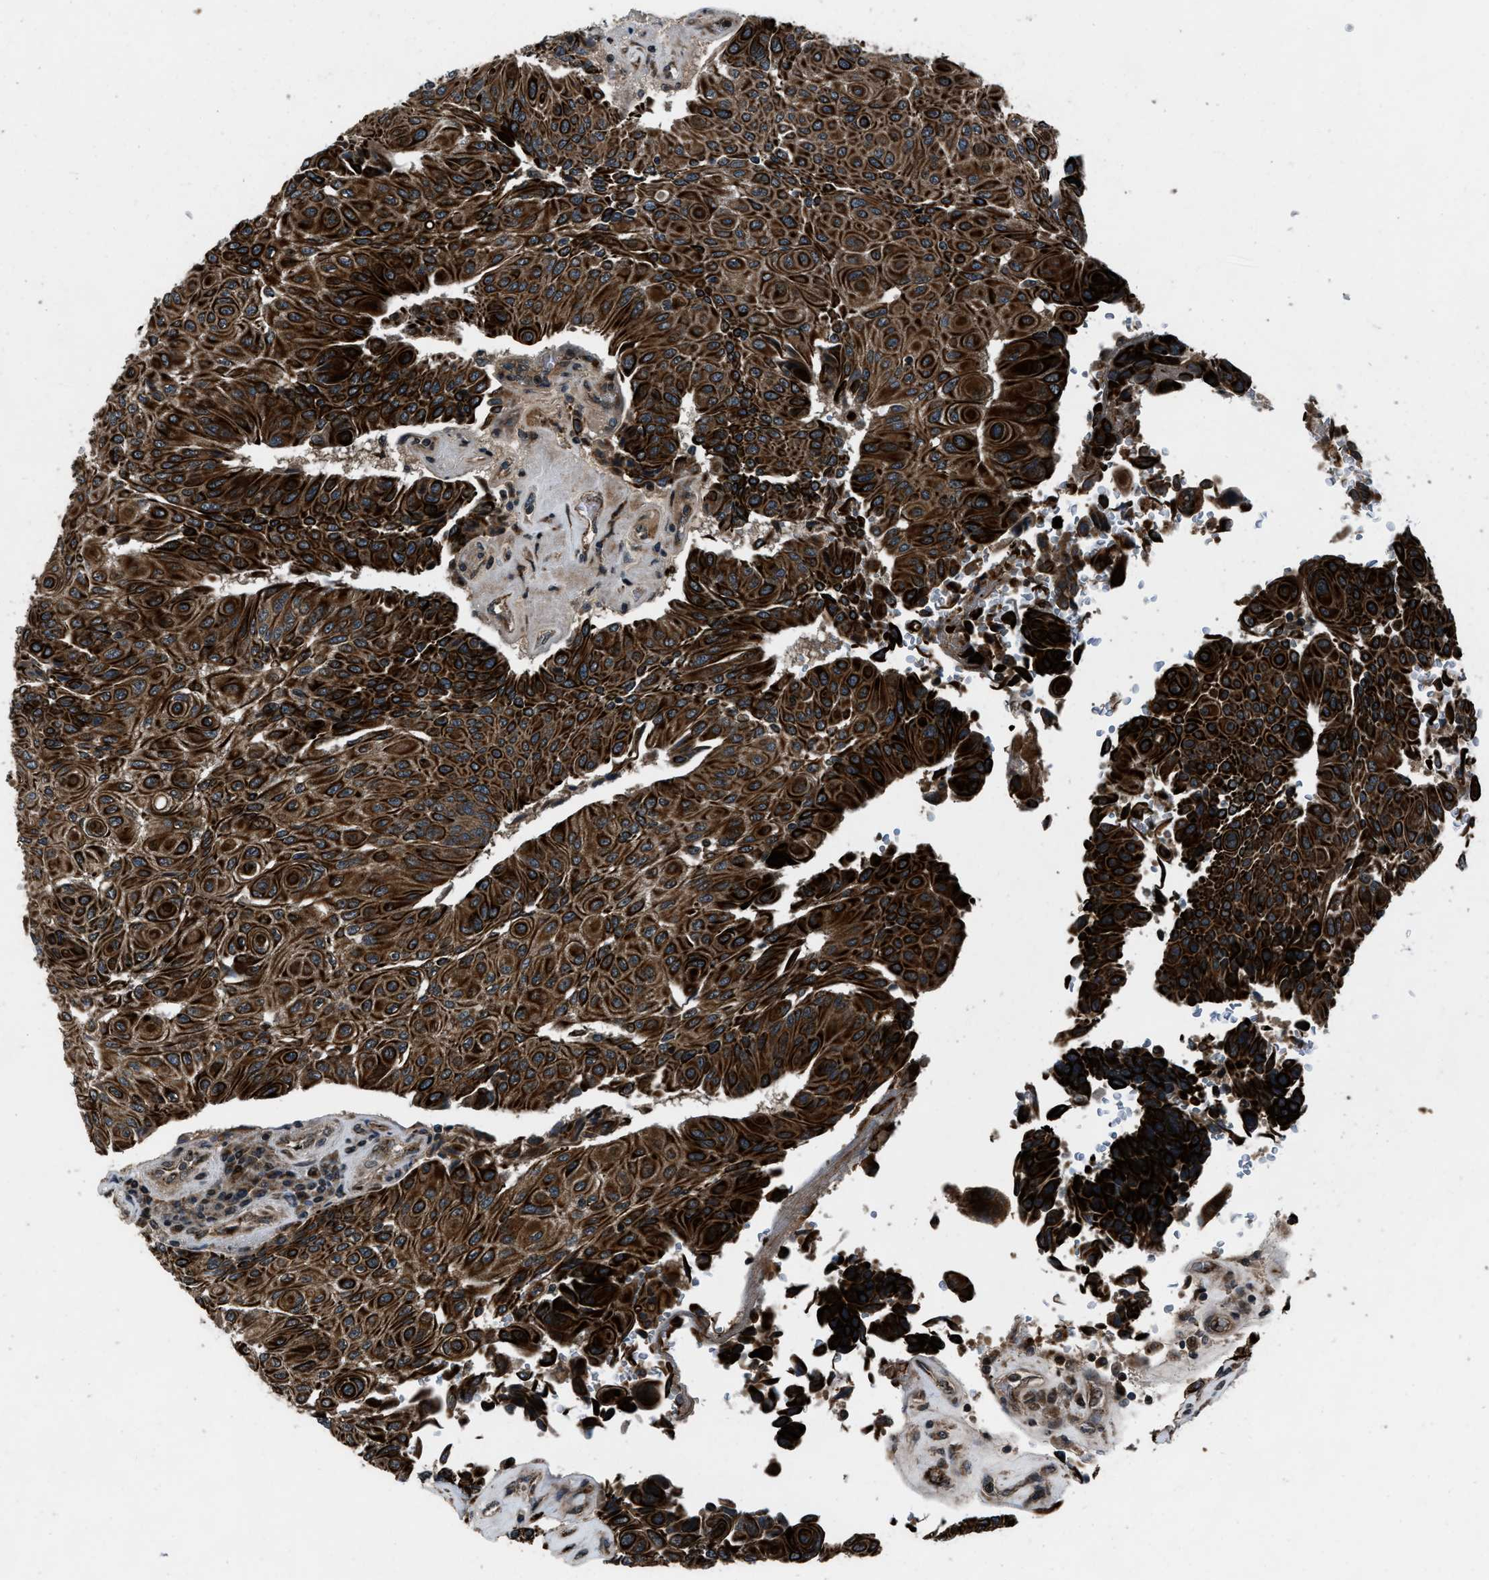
{"staining": {"intensity": "strong", "quantity": ">75%", "location": "cytoplasmic/membranous"}, "tissue": "urothelial cancer", "cell_type": "Tumor cells", "image_type": "cancer", "snomed": [{"axis": "morphology", "description": "Urothelial carcinoma, High grade"}, {"axis": "topography", "description": "Urinary bladder"}], "caption": "Immunohistochemical staining of urothelial cancer displays high levels of strong cytoplasmic/membranous expression in approximately >75% of tumor cells.", "gene": "IRAK4", "patient": {"sex": "male", "age": 66}}